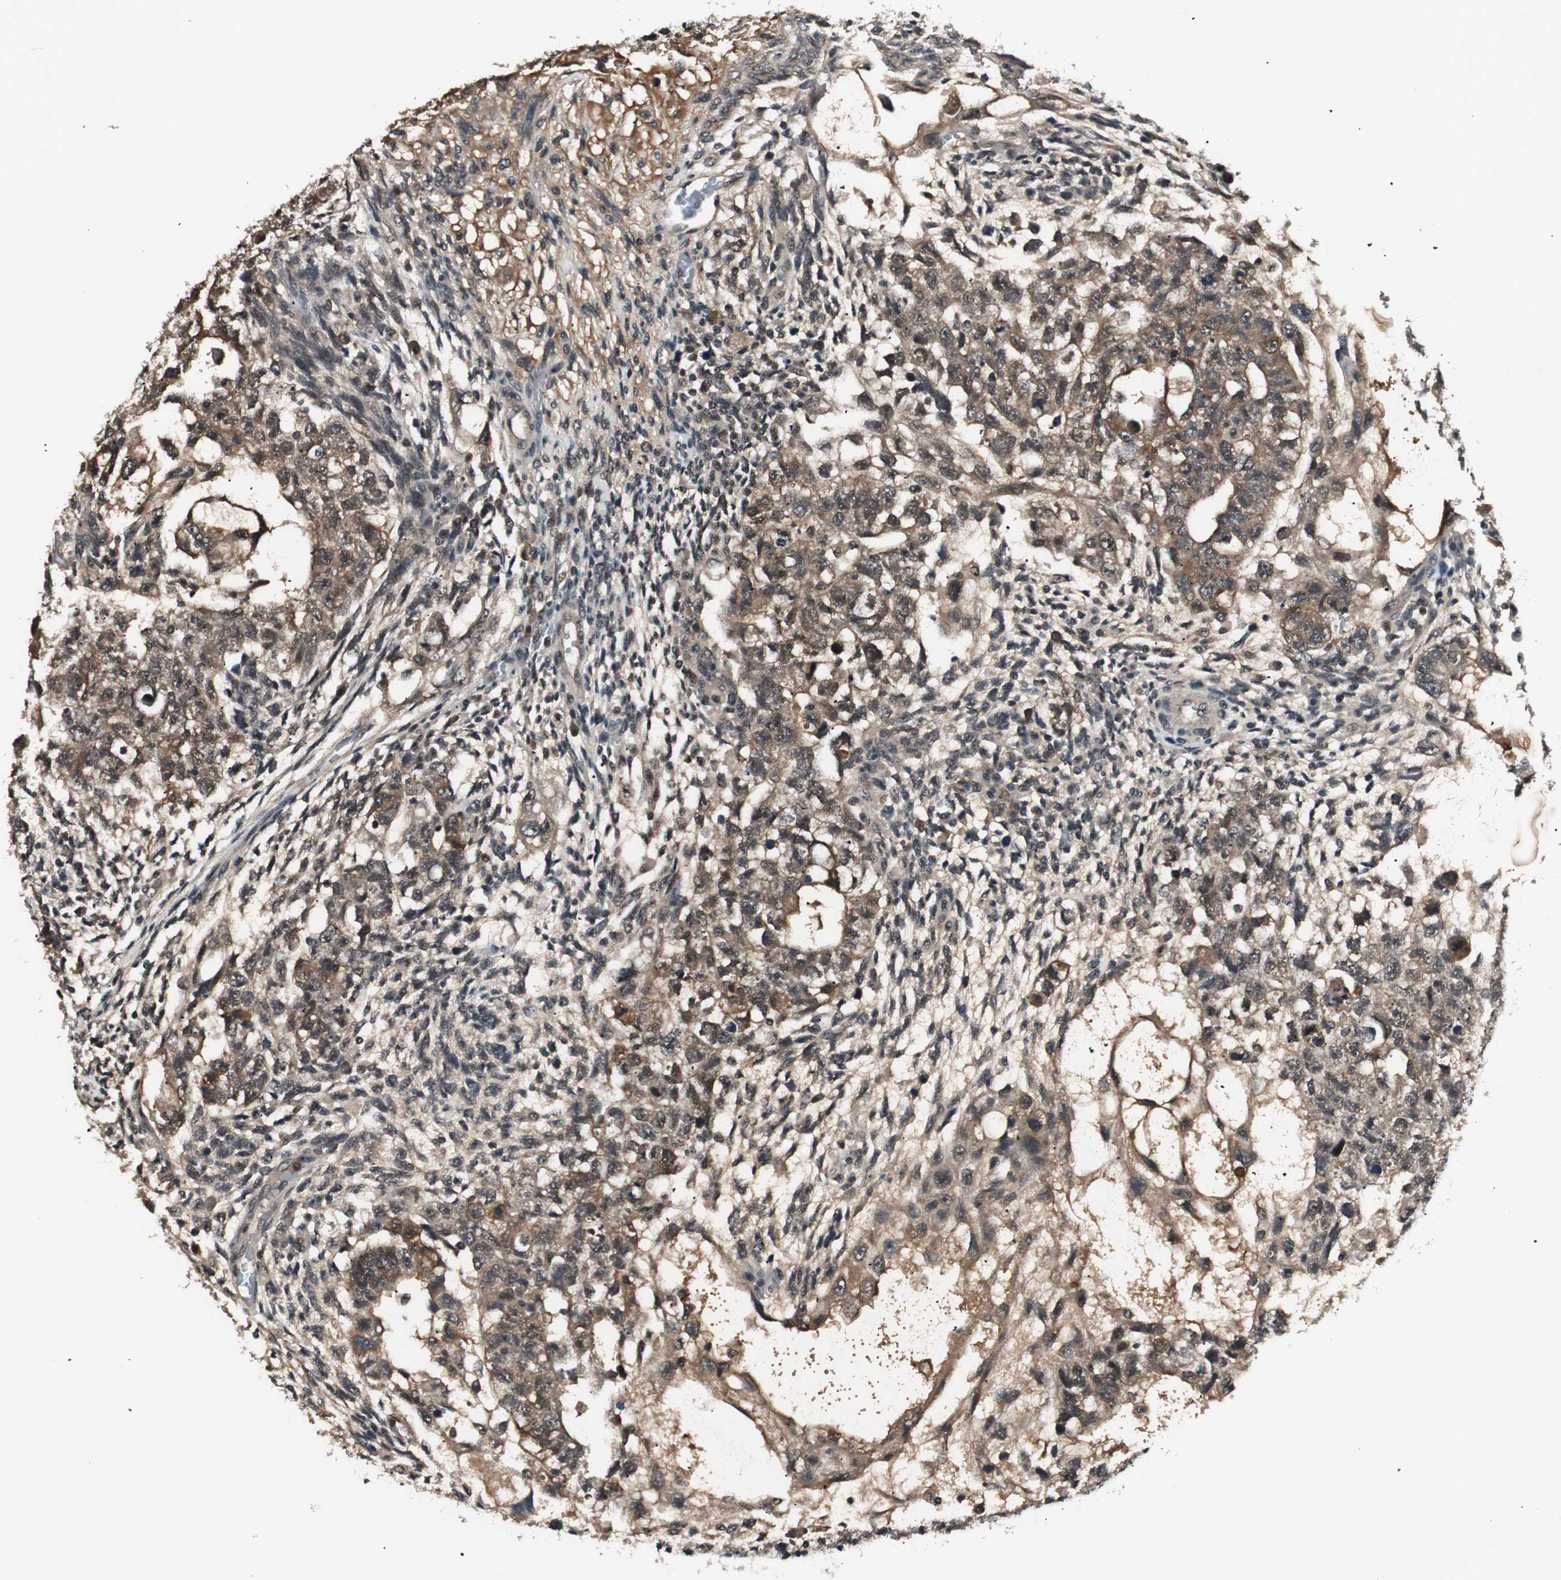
{"staining": {"intensity": "moderate", "quantity": ">75%", "location": "cytoplasmic/membranous"}, "tissue": "testis cancer", "cell_type": "Tumor cells", "image_type": "cancer", "snomed": [{"axis": "morphology", "description": "Normal tissue, NOS"}, {"axis": "morphology", "description": "Carcinoma, Embryonal, NOS"}, {"axis": "topography", "description": "Testis"}], "caption": "Testis cancer stained for a protein reveals moderate cytoplasmic/membranous positivity in tumor cells. (DAB IHC, brown staining for protein, blue staining for nuclei).", "gene": "NFRKB", "patient": {"sex": "male", "age": 36}}